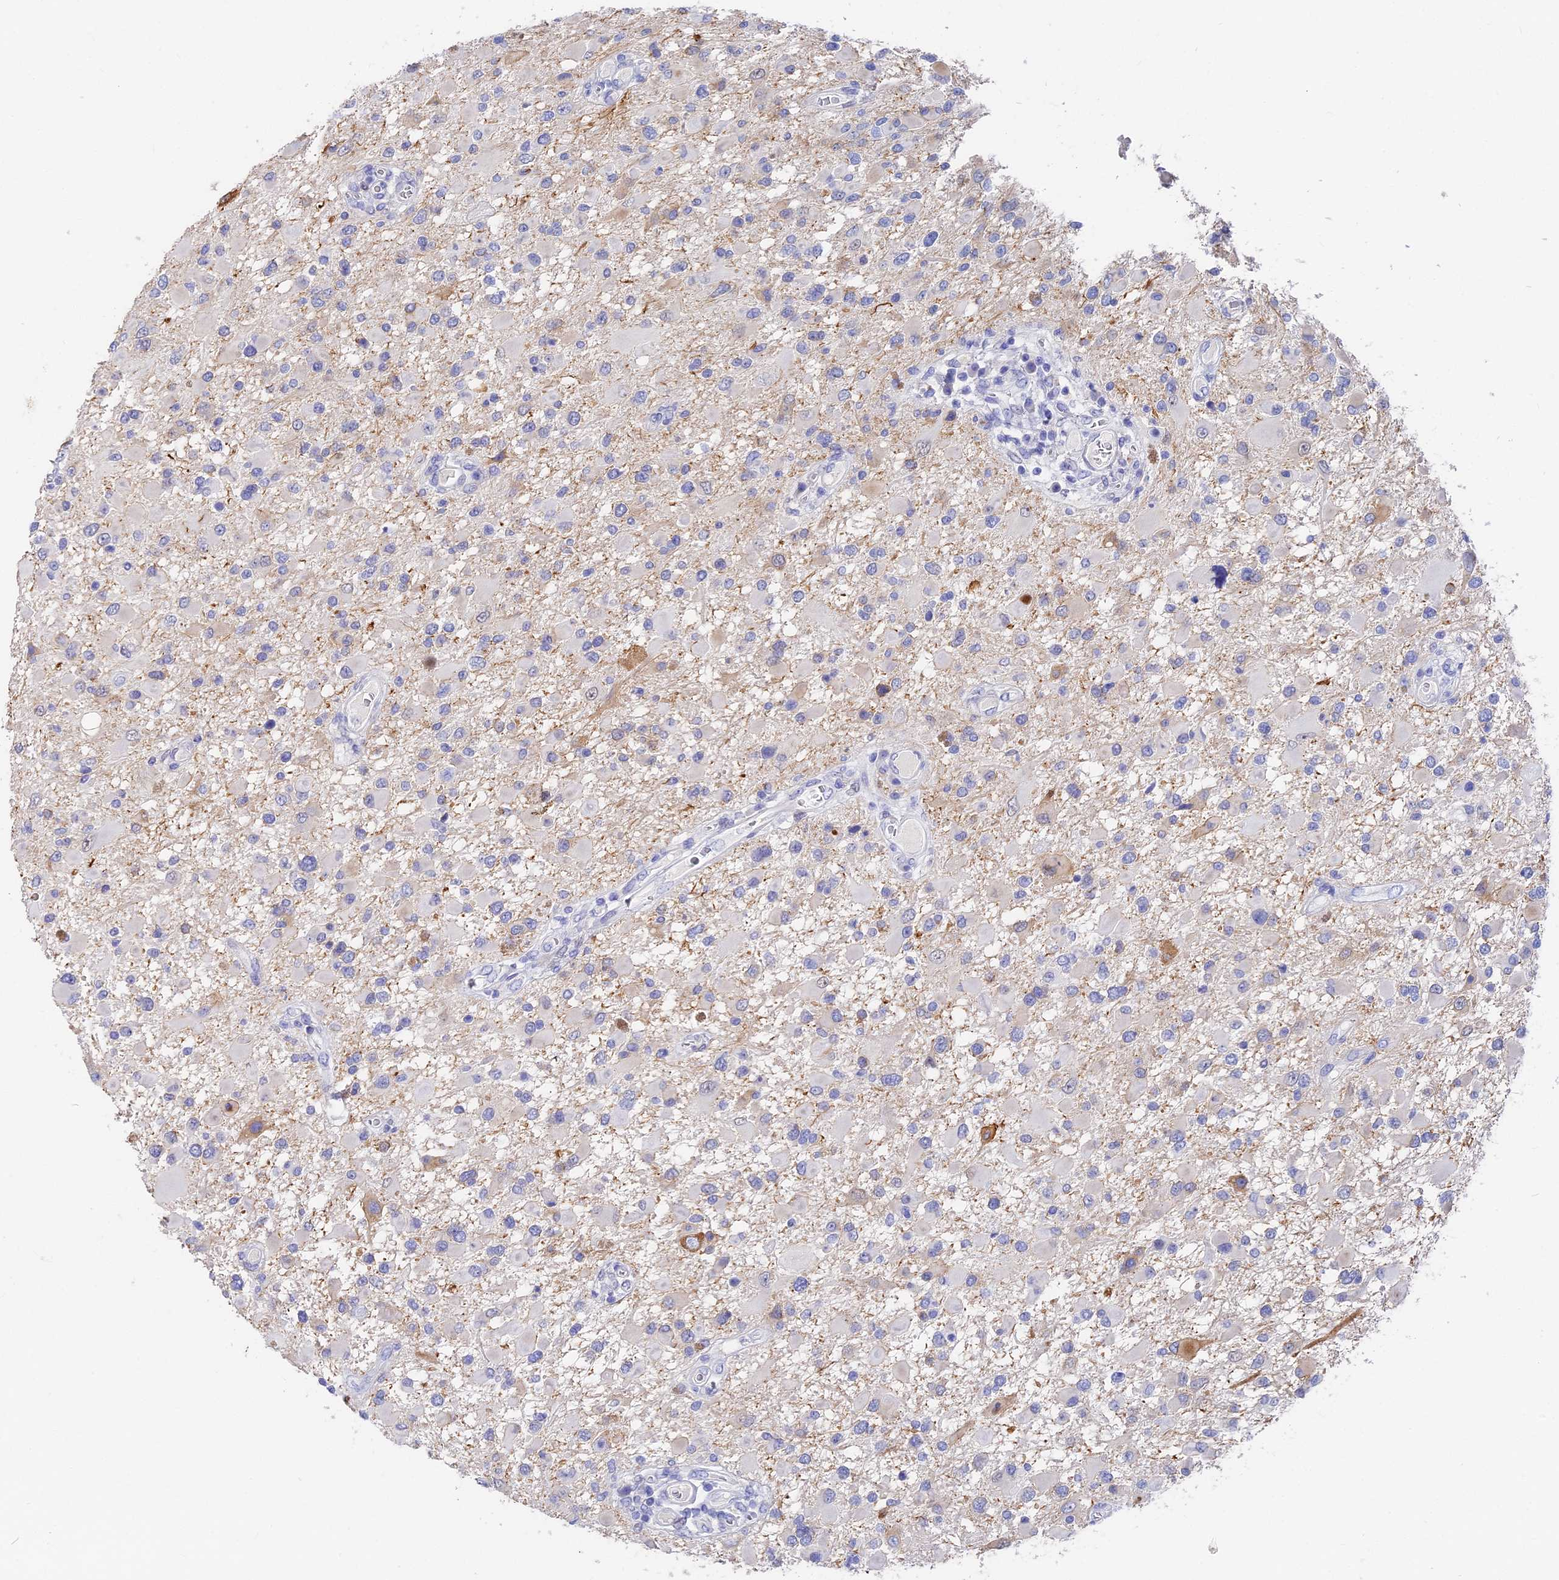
{"staining": {"intensity": "negative", "quantity": "none", "location": "none"}, "tissue": "glioma", "cell_type": "Tumor cells", "image_type": "cancer", "snomed": [{"axis": "morphology", "description": "Glioma, malignant, High grade"}, {"axis": "topography", "description": "Brain"}], "caption": "IHC photomicrograph of neoplastic tissue: high-grade glioma (malignant) stained with DAB (3,3'-diaminobenzidine) shows no significant protein expression in tumor cells.", "gene": "VPS33B", "patient": {"sex": "male", "age": 53}}